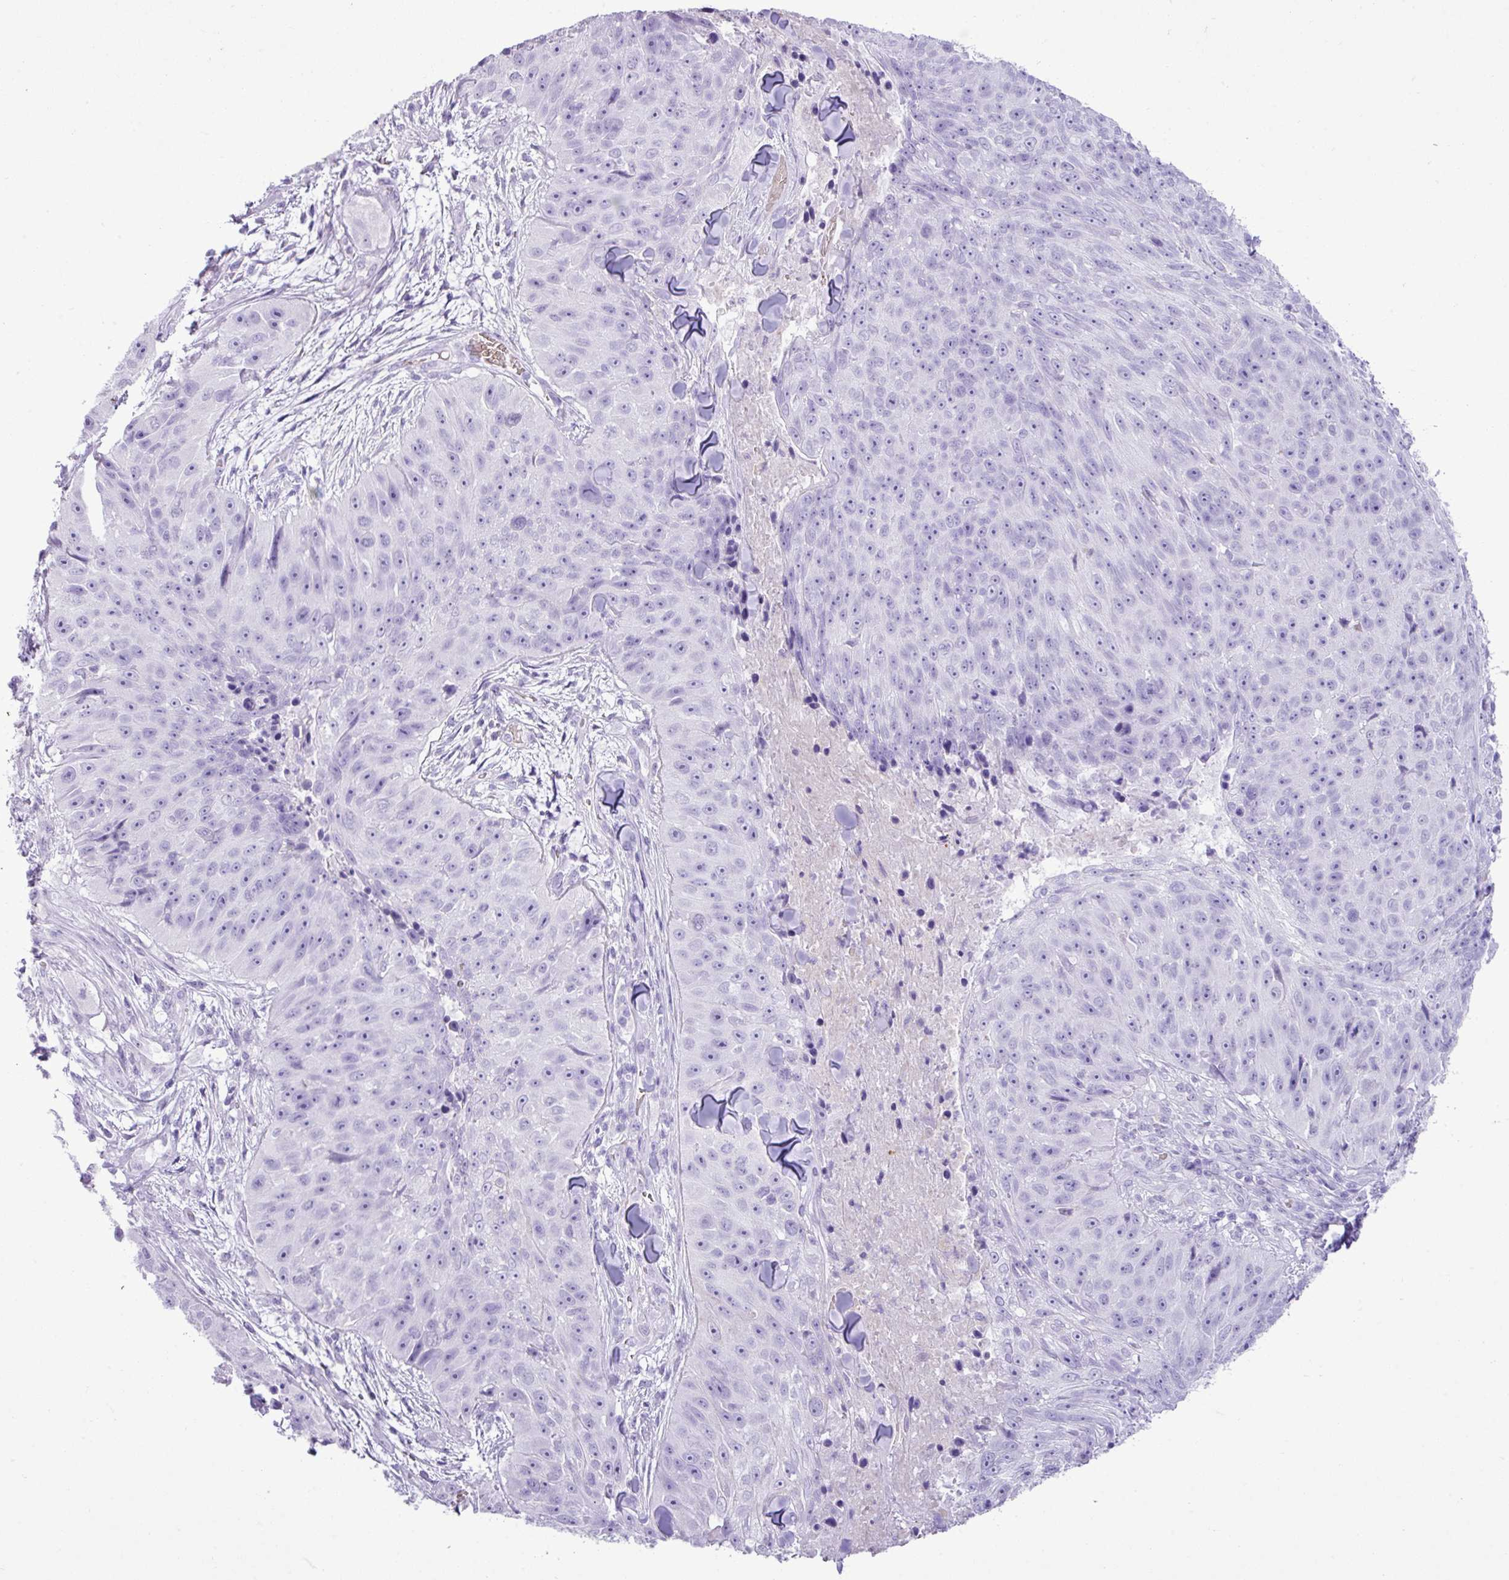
{"staining": {"intensity": "negative", "quantity": "none", "location": "none"}, "tissue": "skin cancer", "cell_type": "Tumor cells", "image_type": "cancer", "snomed": [{"axis": "morphology", "description": "Squamous cell carcinoma, NOS"}, {"axis": "topography", "description": "Skin"}], "caption": "Histopathology image shows no significant protein expression in tumor cells of skin squamous cell carcinoma.", "gene": "ZSCAN5A", "patient": {"sex": "female", "age": 87}}